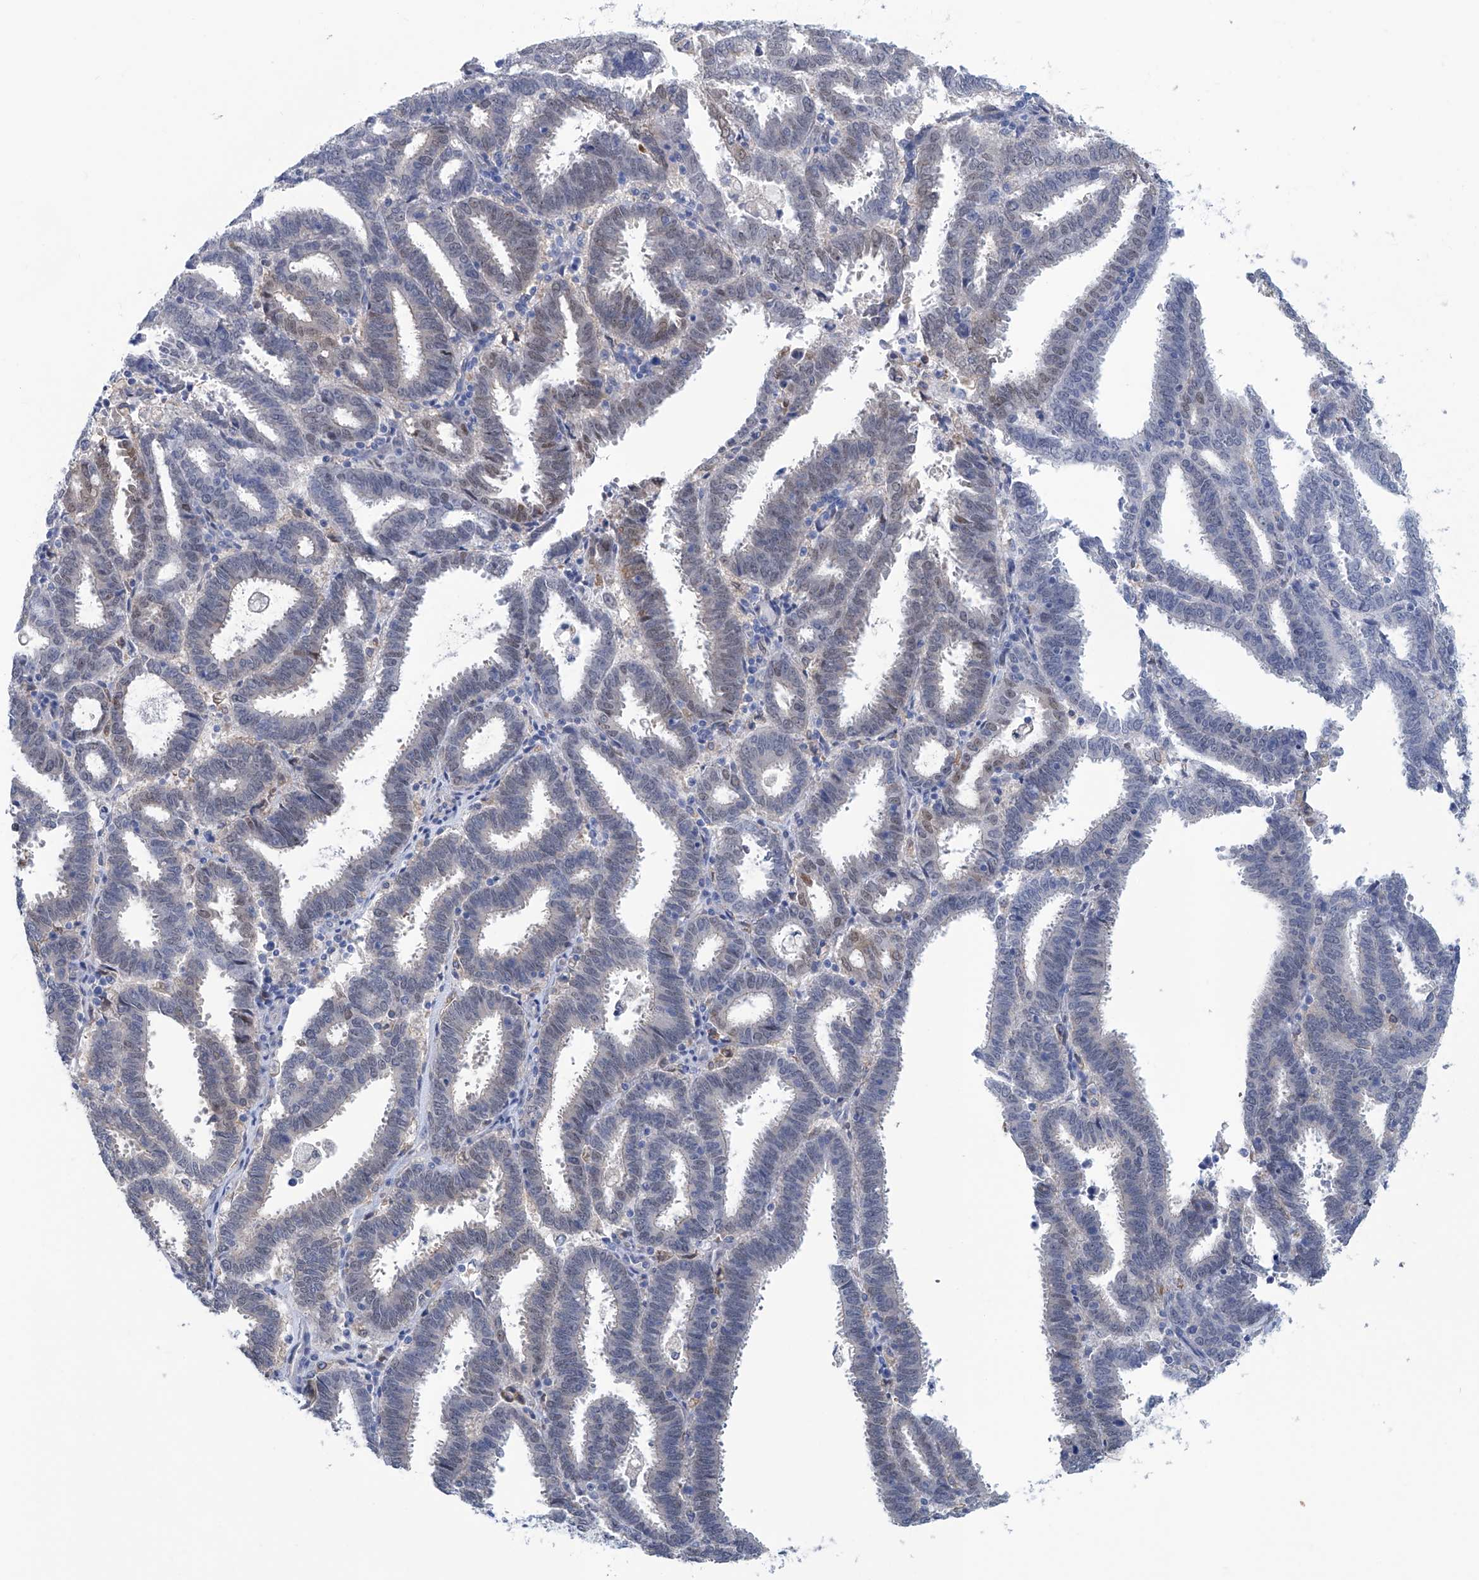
{"staining": {"intensity": "weak", "quantity": "<25%", "location": "nuclear"}, "tissue": "endometrial cancer", "cell_type": "Tumor cells", "image_type": "cancer", "snomed": [{"axis": "morphology", "description": "Adenocarcinoma, NOS"}, {"axis": "topography", "description": "Uterus"}], "caption": "Immunohistochemistry histopathology image of neoplastic tissue: endometrial cancer (adenocarcinoma) stained with DAB reveals no significant protein positivity in tumor cells. Nuclei are stained in blue.", "gene": "TNN", "patient": {"sex": "female", "age": 83}}